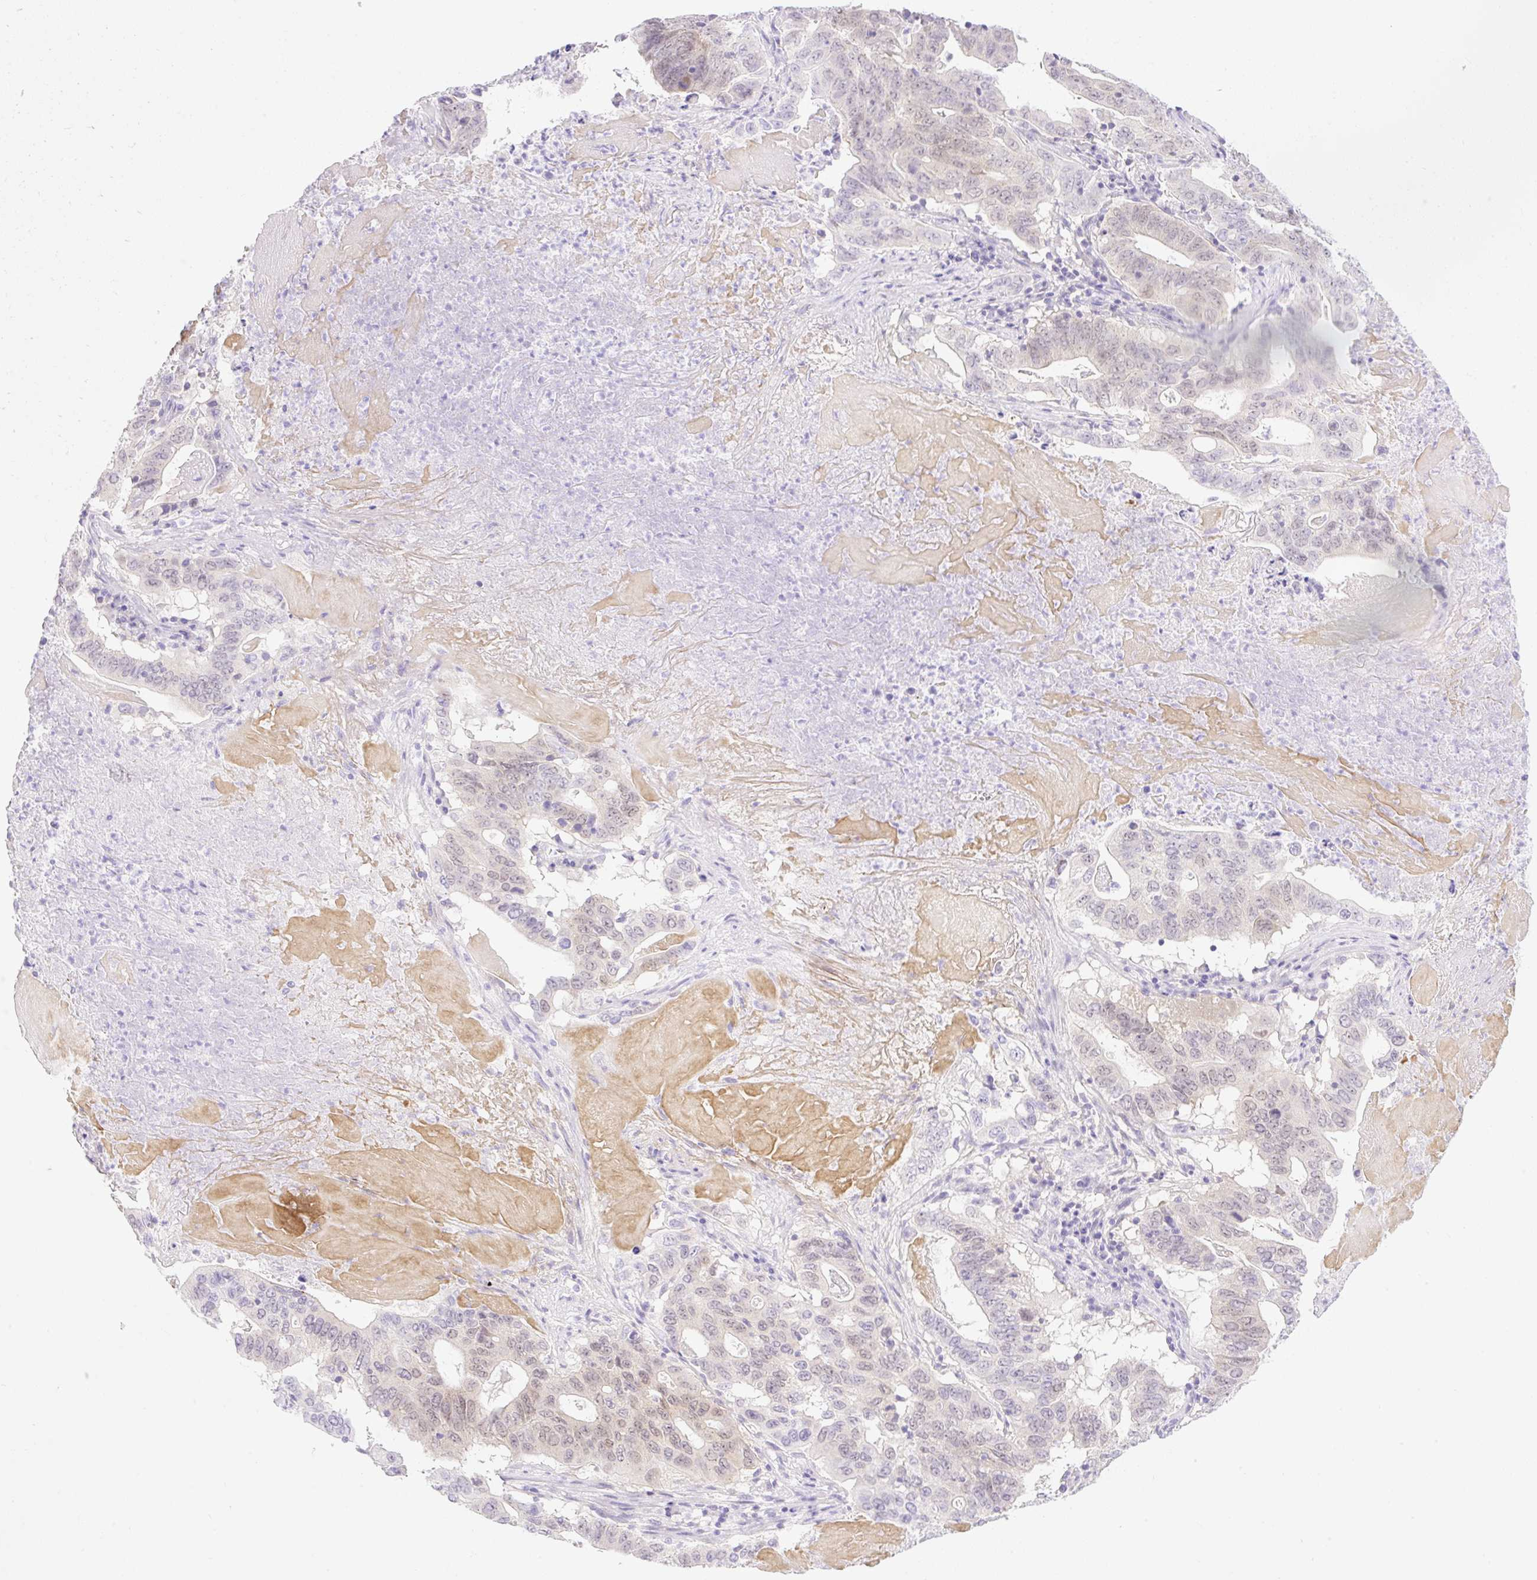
{"staining": {"intensity": "weak", "quantity": "25%-75%", "location": "nuclear"}, "tissue": "lung cancer", "cell_type": "Tumor cells", "image_type": "cancer", "snomed": [{"axis": "morphology", "description": "Adenocarcinoma, NOS"}, {"axis": "topography", "description": "Lung"}], "caption": "About 25%-75% of tumor cells in adenocarcinoma (lung) display weak nuclear protein staining as visualized by brown immunohistochemical staining.", "gene": "CDX1", "patient": {"sex": "female", "age": 60}}